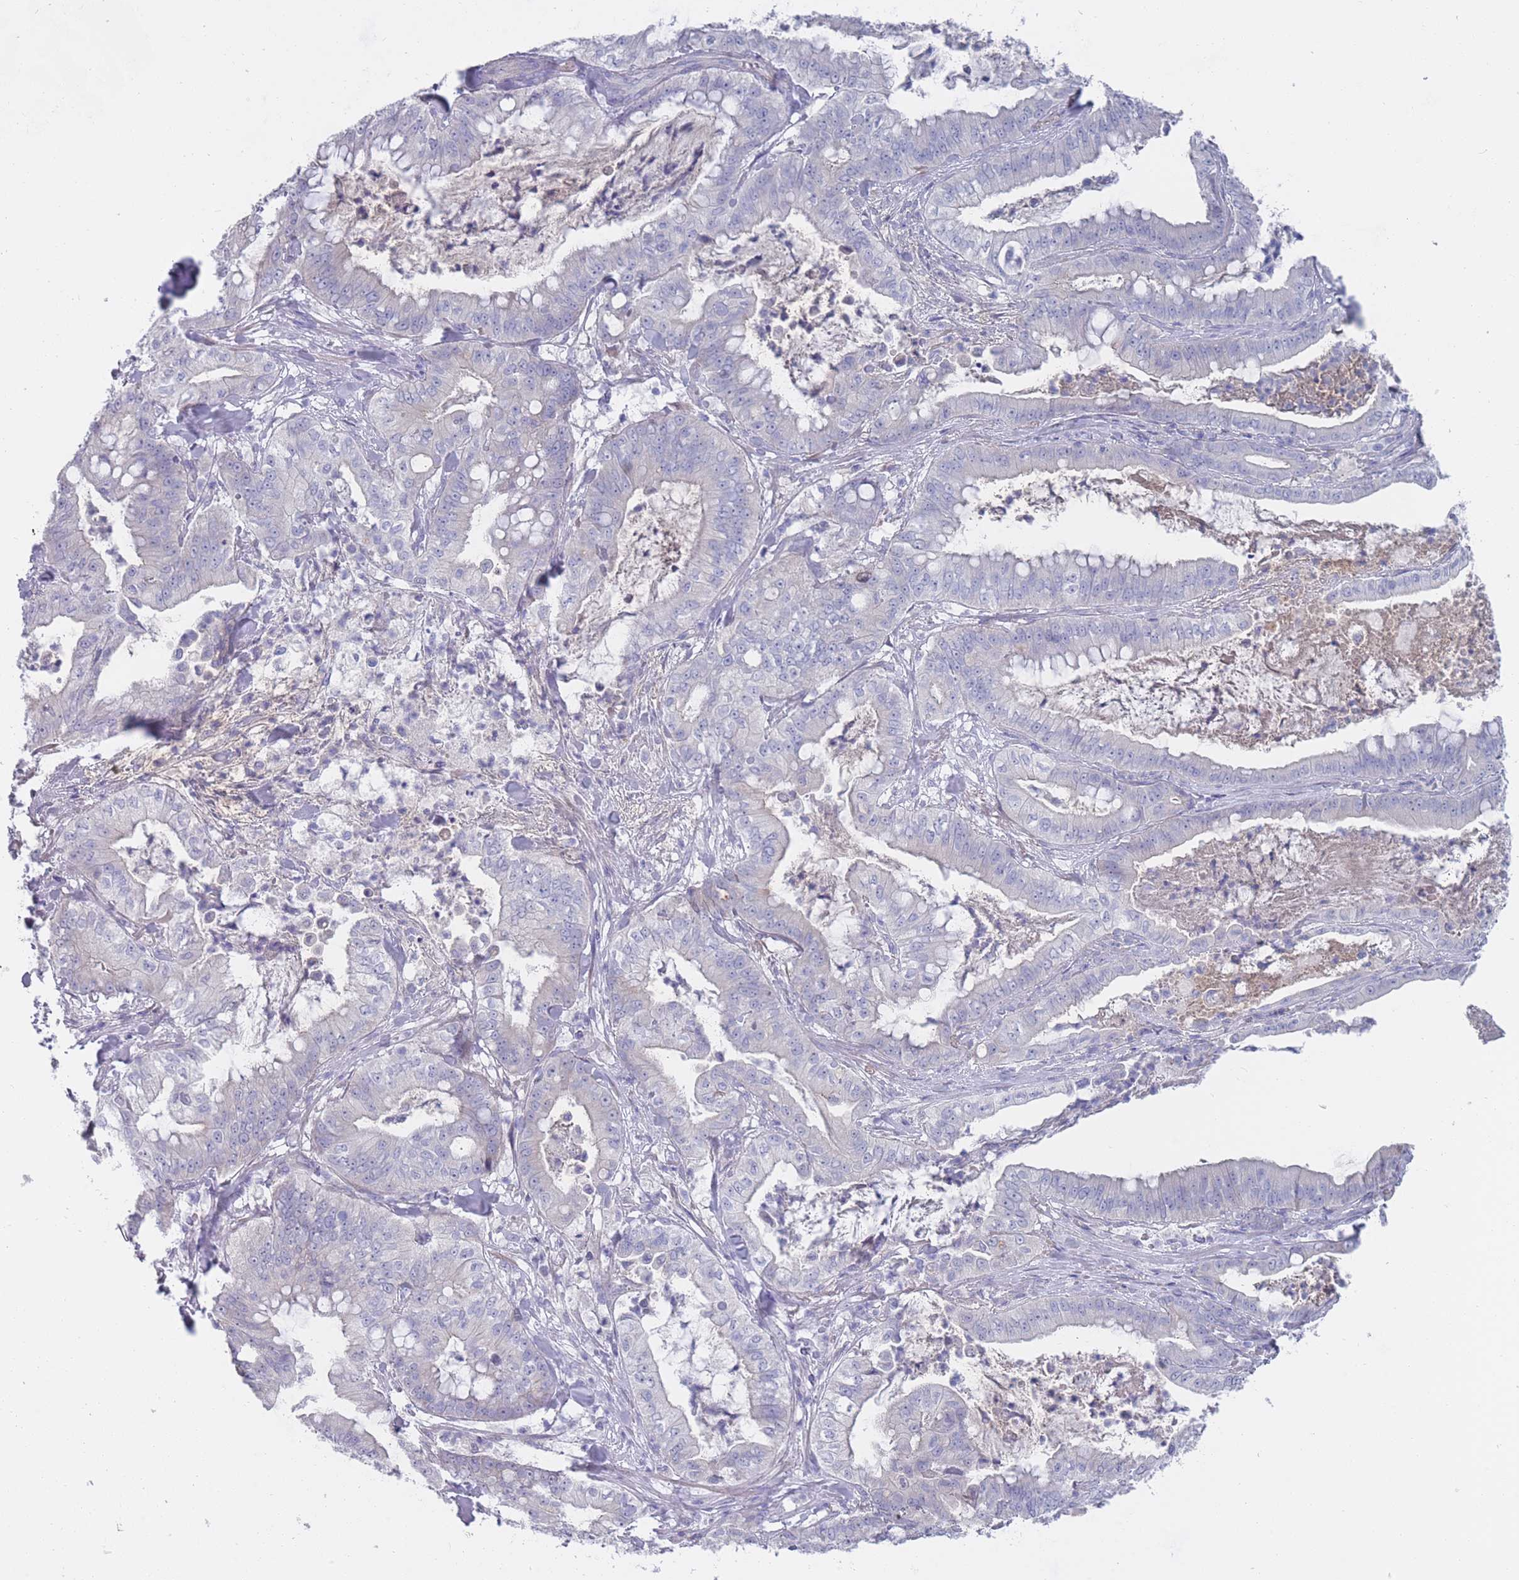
{"staining": {"intensity": "negative", "quantity": "none", "location": "none"}, "tissue": "pancreatic cancer", "cell_type": "Tumor cells", "image_type": "cancer", "snomed": [{"axis": "morphology", "description": "Adenocarcinoma, NOS"}, {"axis": "topography", "description": "Pancreas"}], "caption": "Micrograph shows no protein expression in tumor cells of adenocarcinoma (pancreatic) tissue.", "gene": "PIGU", "patient": {"sex": "male", "age": 71}}